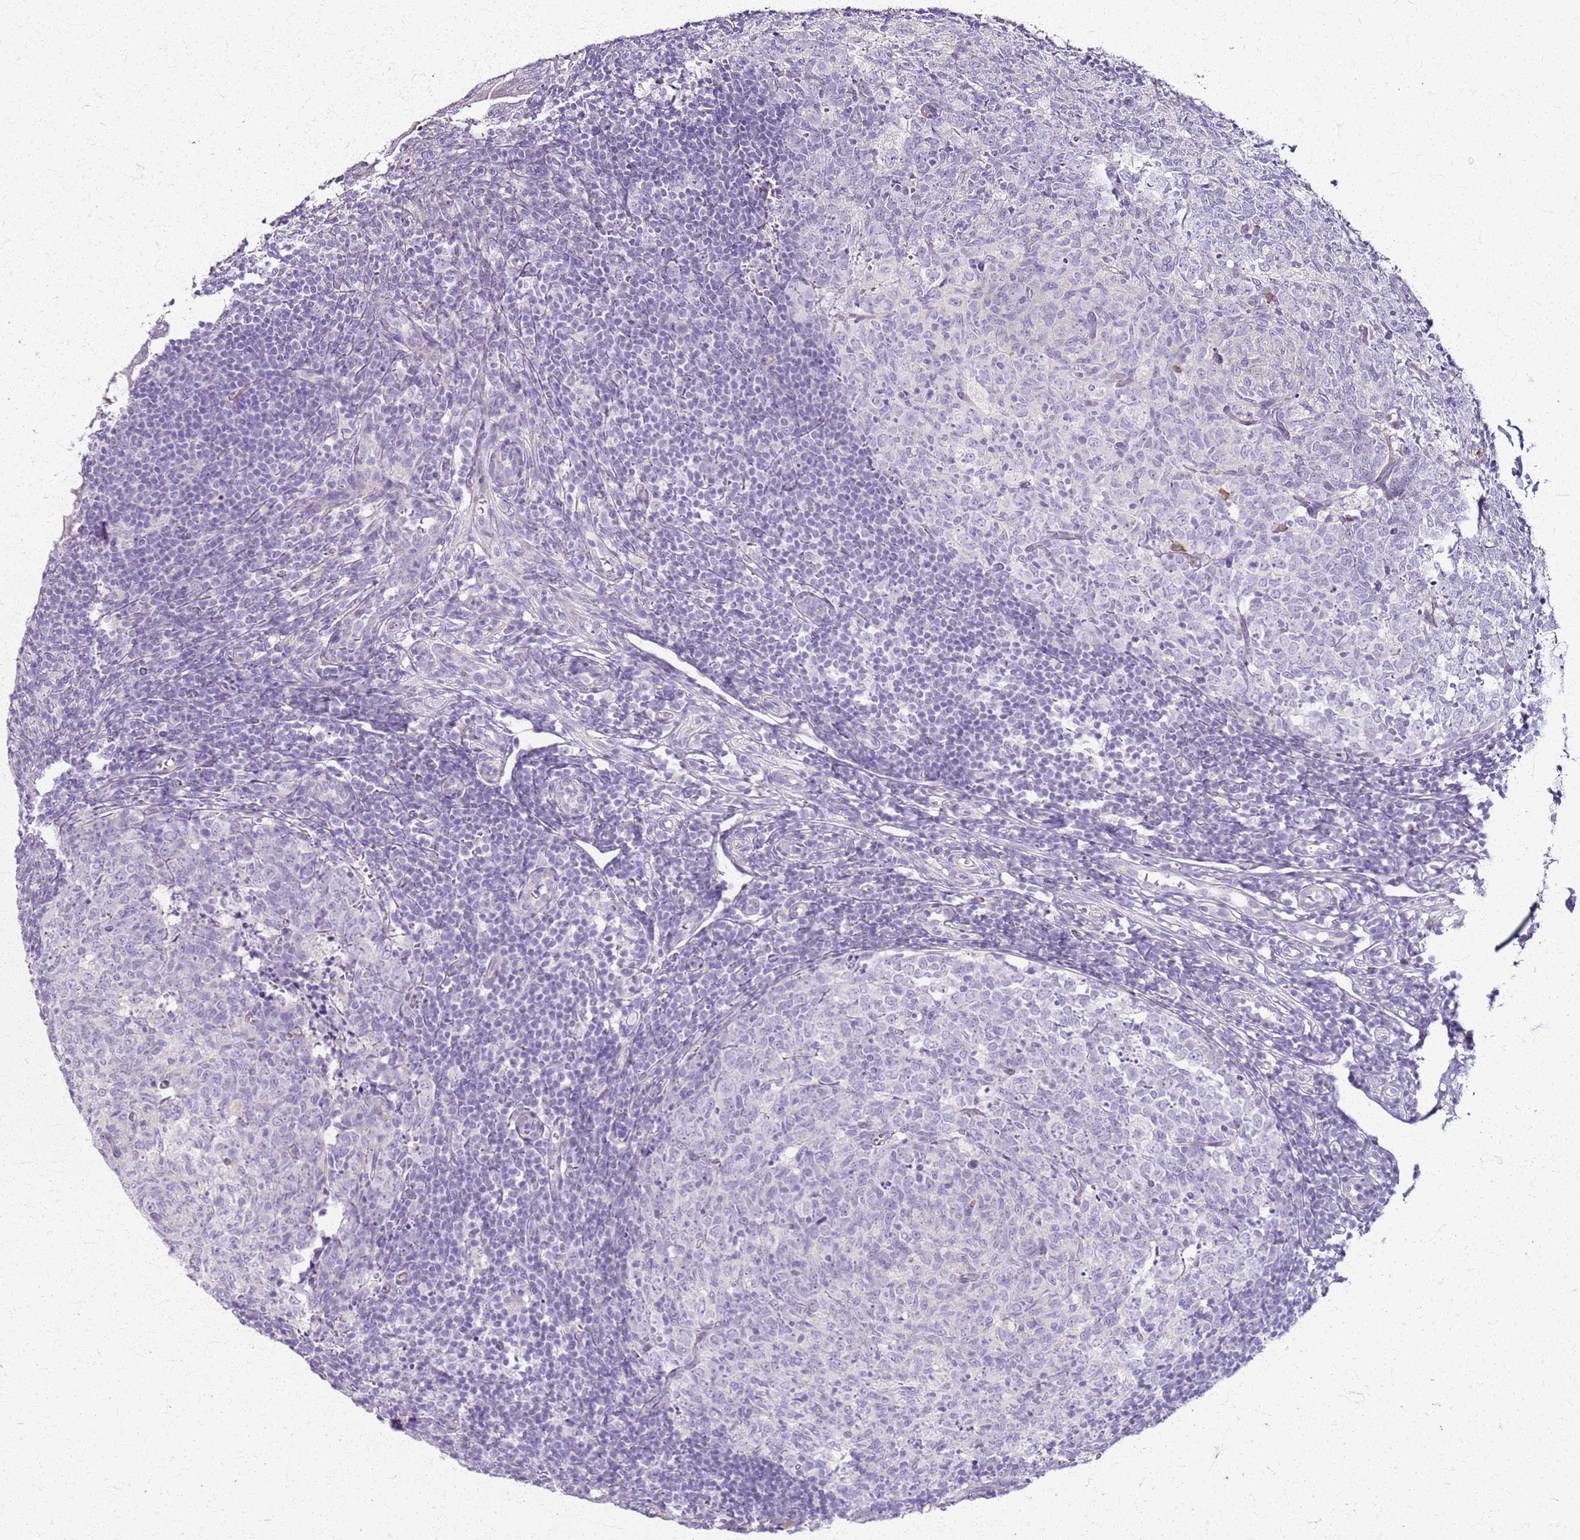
{"staining": {"intensity": "weak", "quantity": "<25%", "location": "cytoplasmic/membranous"}, "tissue": "appendix", "cell_type": "Glandular cells", "image_type": "normal", "snomed": [{"axis": "morphology", "description": "Normal tissue, NOS"}, {"axis": "topography", "description": "Appendix"}], "caption": "There is no significant staining in glandular cells of appendix. (Immunohistochemistry, brightfield microscopy, high magnification).", "gene": "CSRP3", "patient": {"sex": "male", "age": 14}}